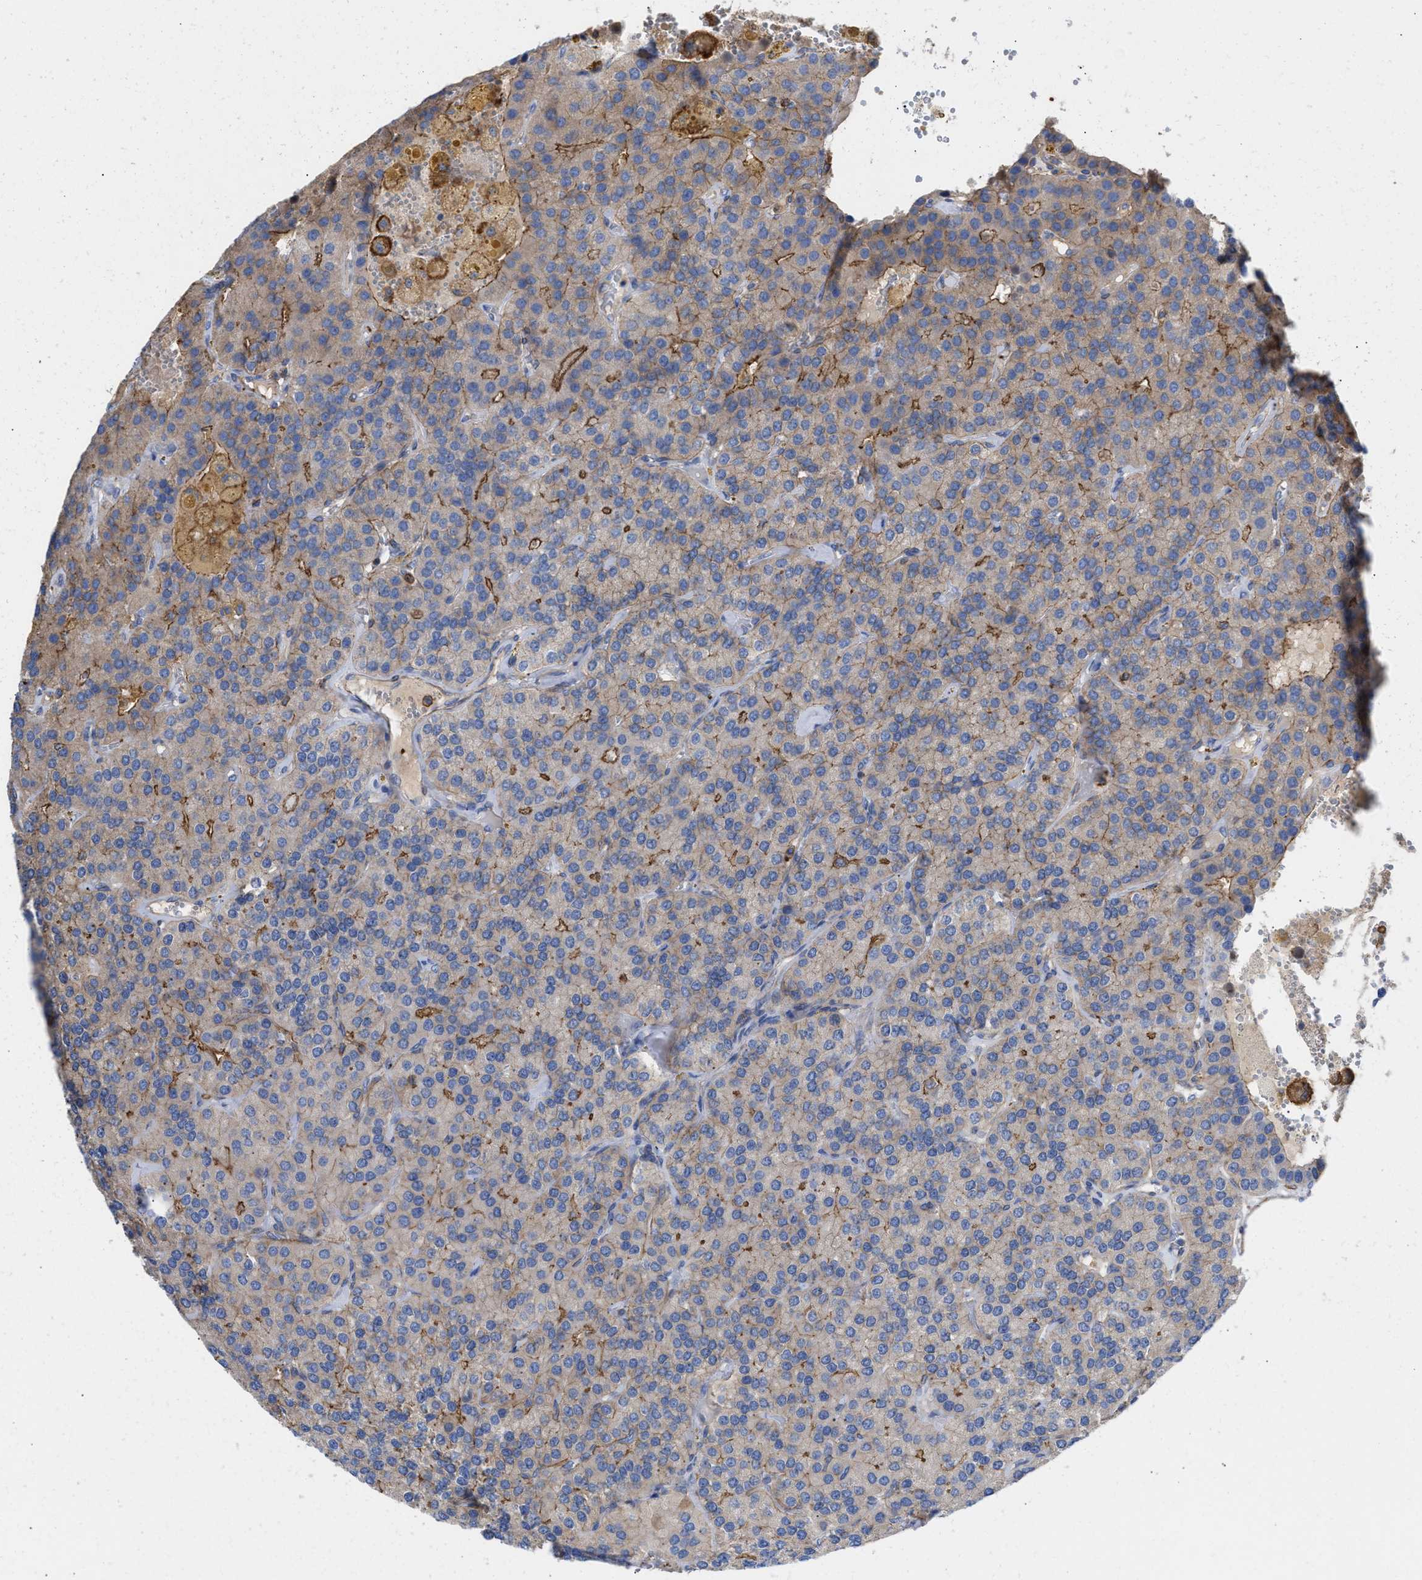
{"staining": {"intensity": "moderate", "quantity": "<25%", "location": "cytoplasmic/membranous"}, "tissue": "parathyroid gland", "cell_type": "Glandular cells", "image_type": "normal", "snomed": [{"axis": "morphology", "description": "Normal tissue, NOS"}, {"axis": "morphology", "description": "Adenoma, NOS"}, {"axis": "topography", "description": "Parathyroid gland"}], "caption": "Immunohistochemical staining of unremarkable parathyroid gland displays moderate cytoplasmic/membranous protein positivity in about <25% of glandular cells. (DAB = brown stain, brightfield microscopy at high magnification).", "gene": "HS3ST5", "patient": {"sex": "female", "age": 86}}